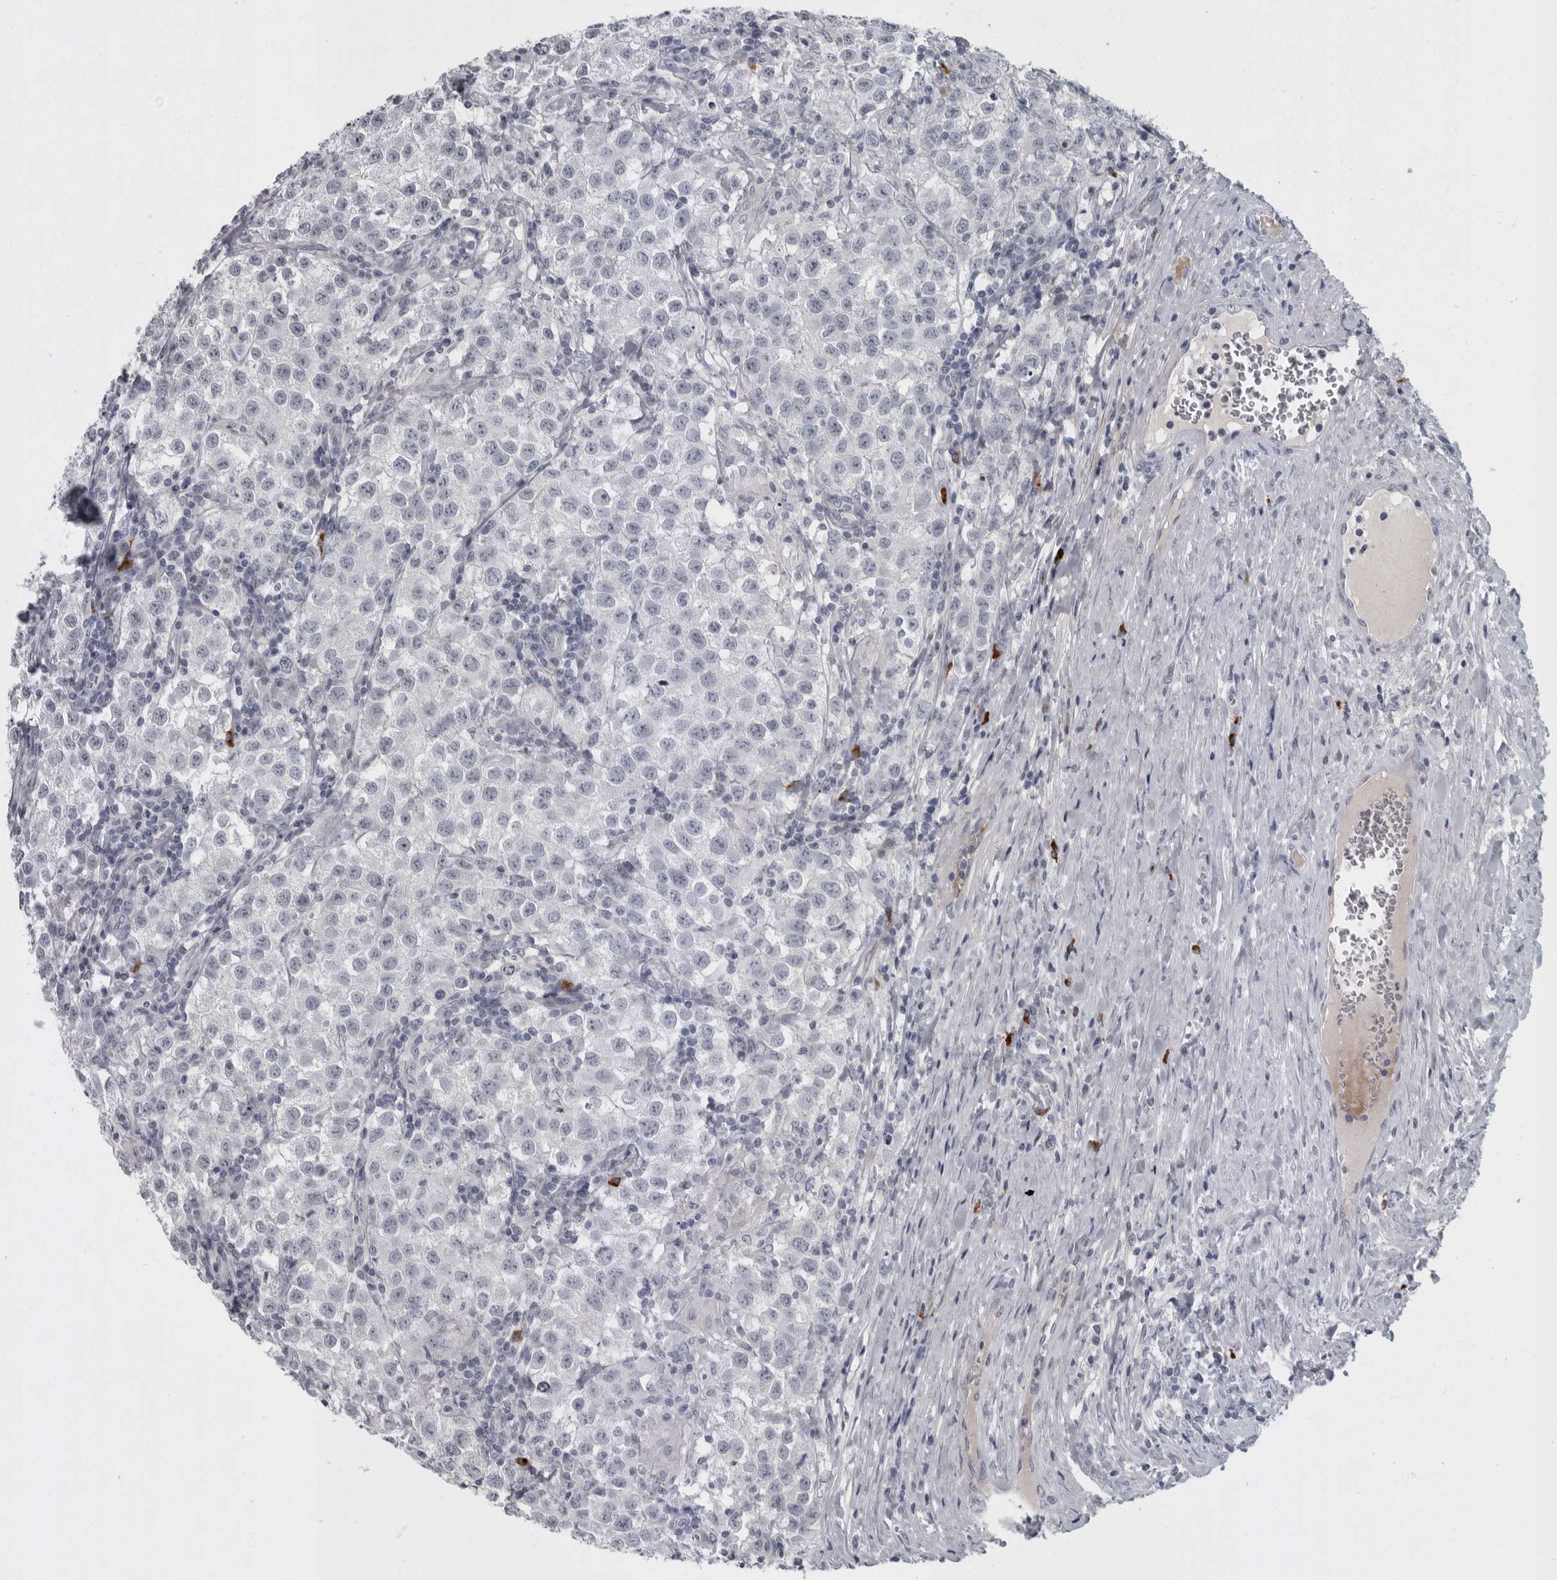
{"staining": {"intensity": "negative", "quantity": "none", "location": "none"}, "tissue": "testis cancer", "cell_type": "Tumor cells", "image_type": "cancer", "snomed": [{"axis": "morphology", "description": "Seminoma, NOS"}, {"axis": "morphology", "description": "Carcinoma, Embryonal, NOS"}, {"axis": "topography", "description": "Testis"}], "caption": "This image is of testis cancer stained with immunohistochemistry (IHC) to label a protein in brown with the nuclei are counter-stained blue. There is no staining in tumor cells. Brightfield microscopy of immunohistochemistry (IHC) stained with DAB (3,3'-diaminobenzidine) (brown) and hematoxylin (blue), captured at high magnification.", "gene": "SLC25A39", "patient": {"sex": "male", "age": 43}}